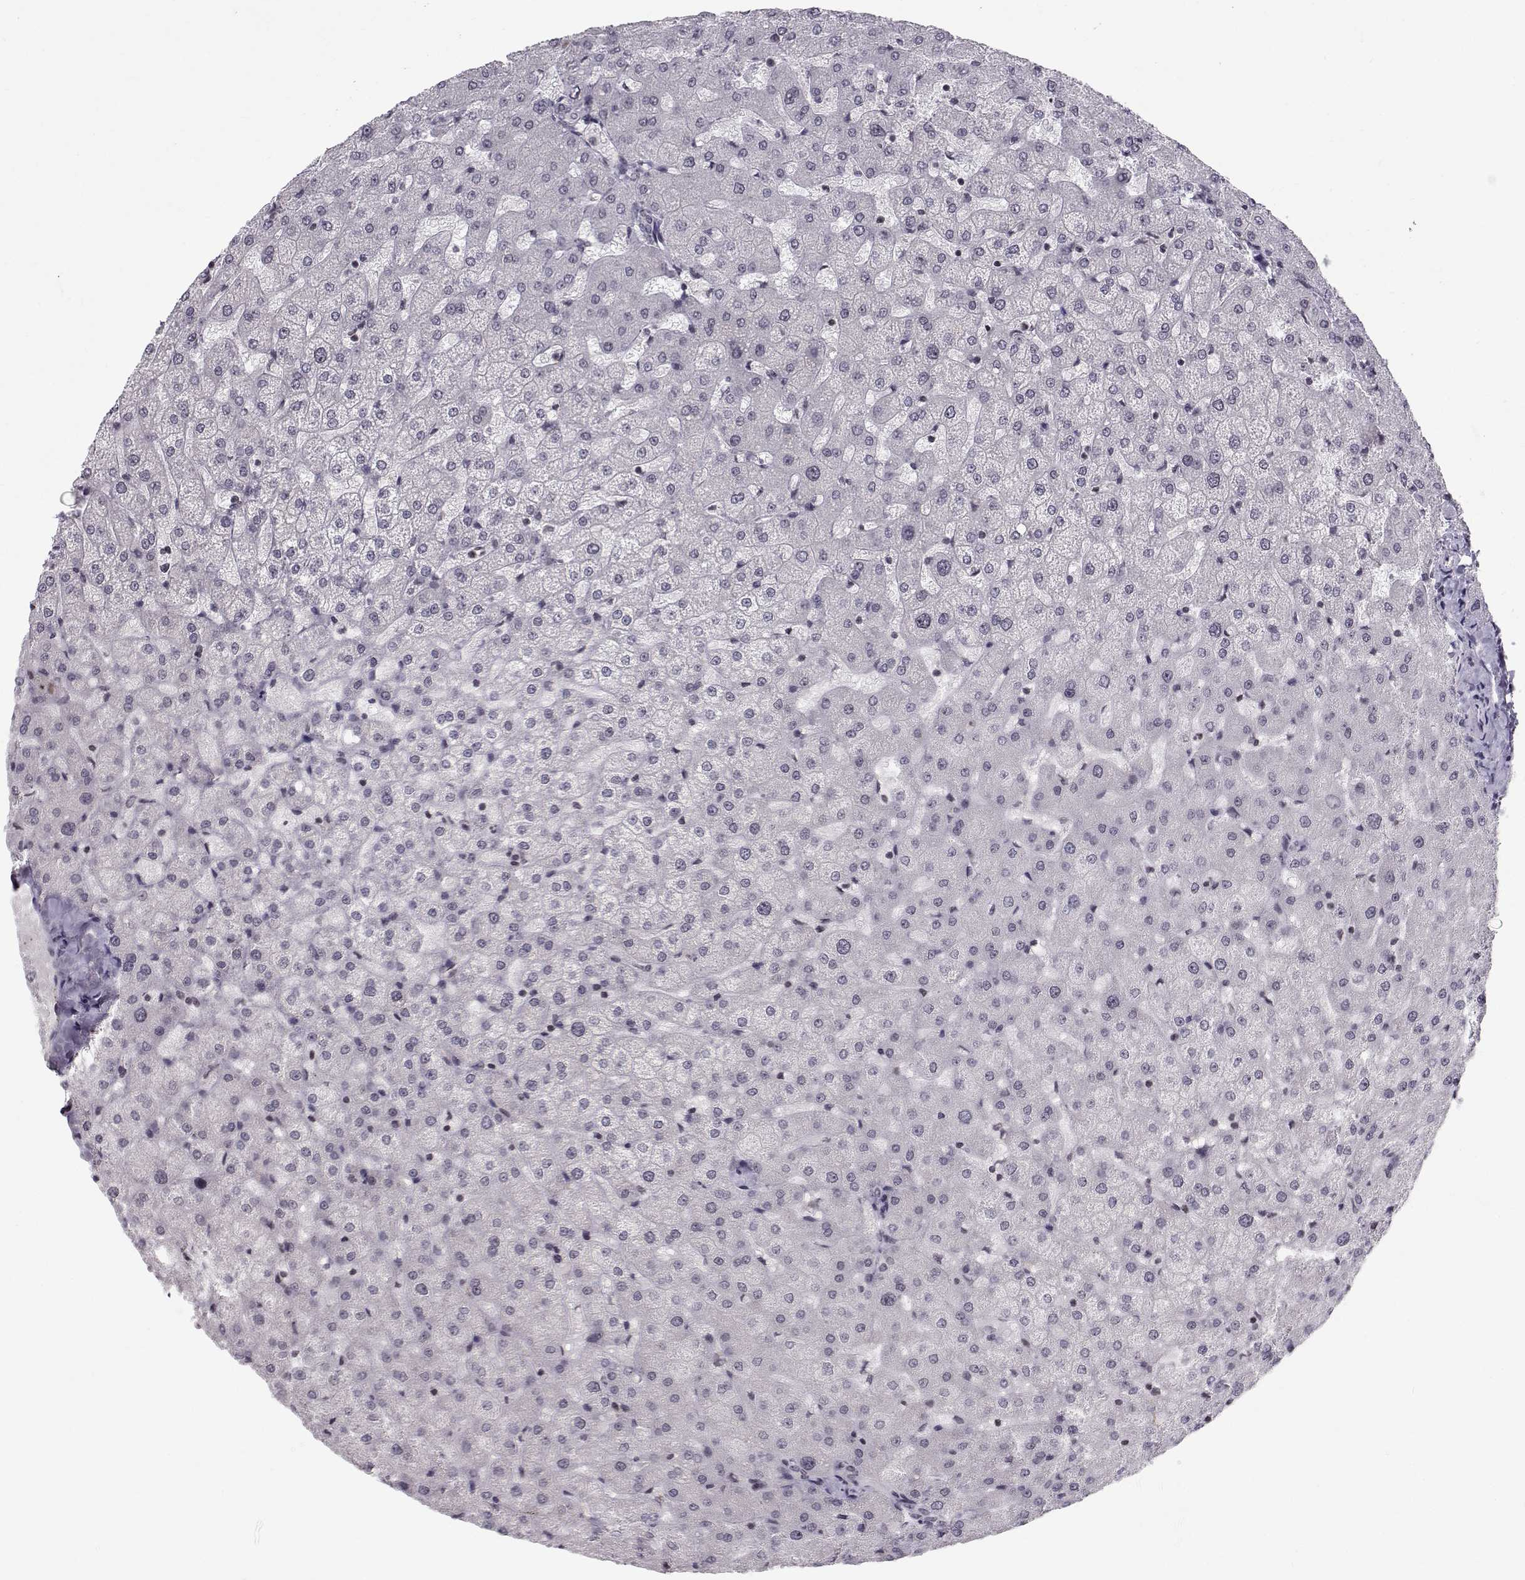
{"staining": {"intensity": "negative", "quantity": "none", "location": "none"}, "tissue": "liver", "cell_type": "Cholangiocytes", "image_type": "normal", "snomed": [{"axis": "morphology", "description": "Normal tissue, NOS"}, {"axis": "topography", "description": "Liver"}], "caption": "Protein analysis of unremarkable liver shows no significant staining in cholangiocytes. (DAB immunohistochemistry visualized using brightfield microscopy, high magnification).", "gene": "MARCHF4", "patient": {"sex": "female", "age": 50}}